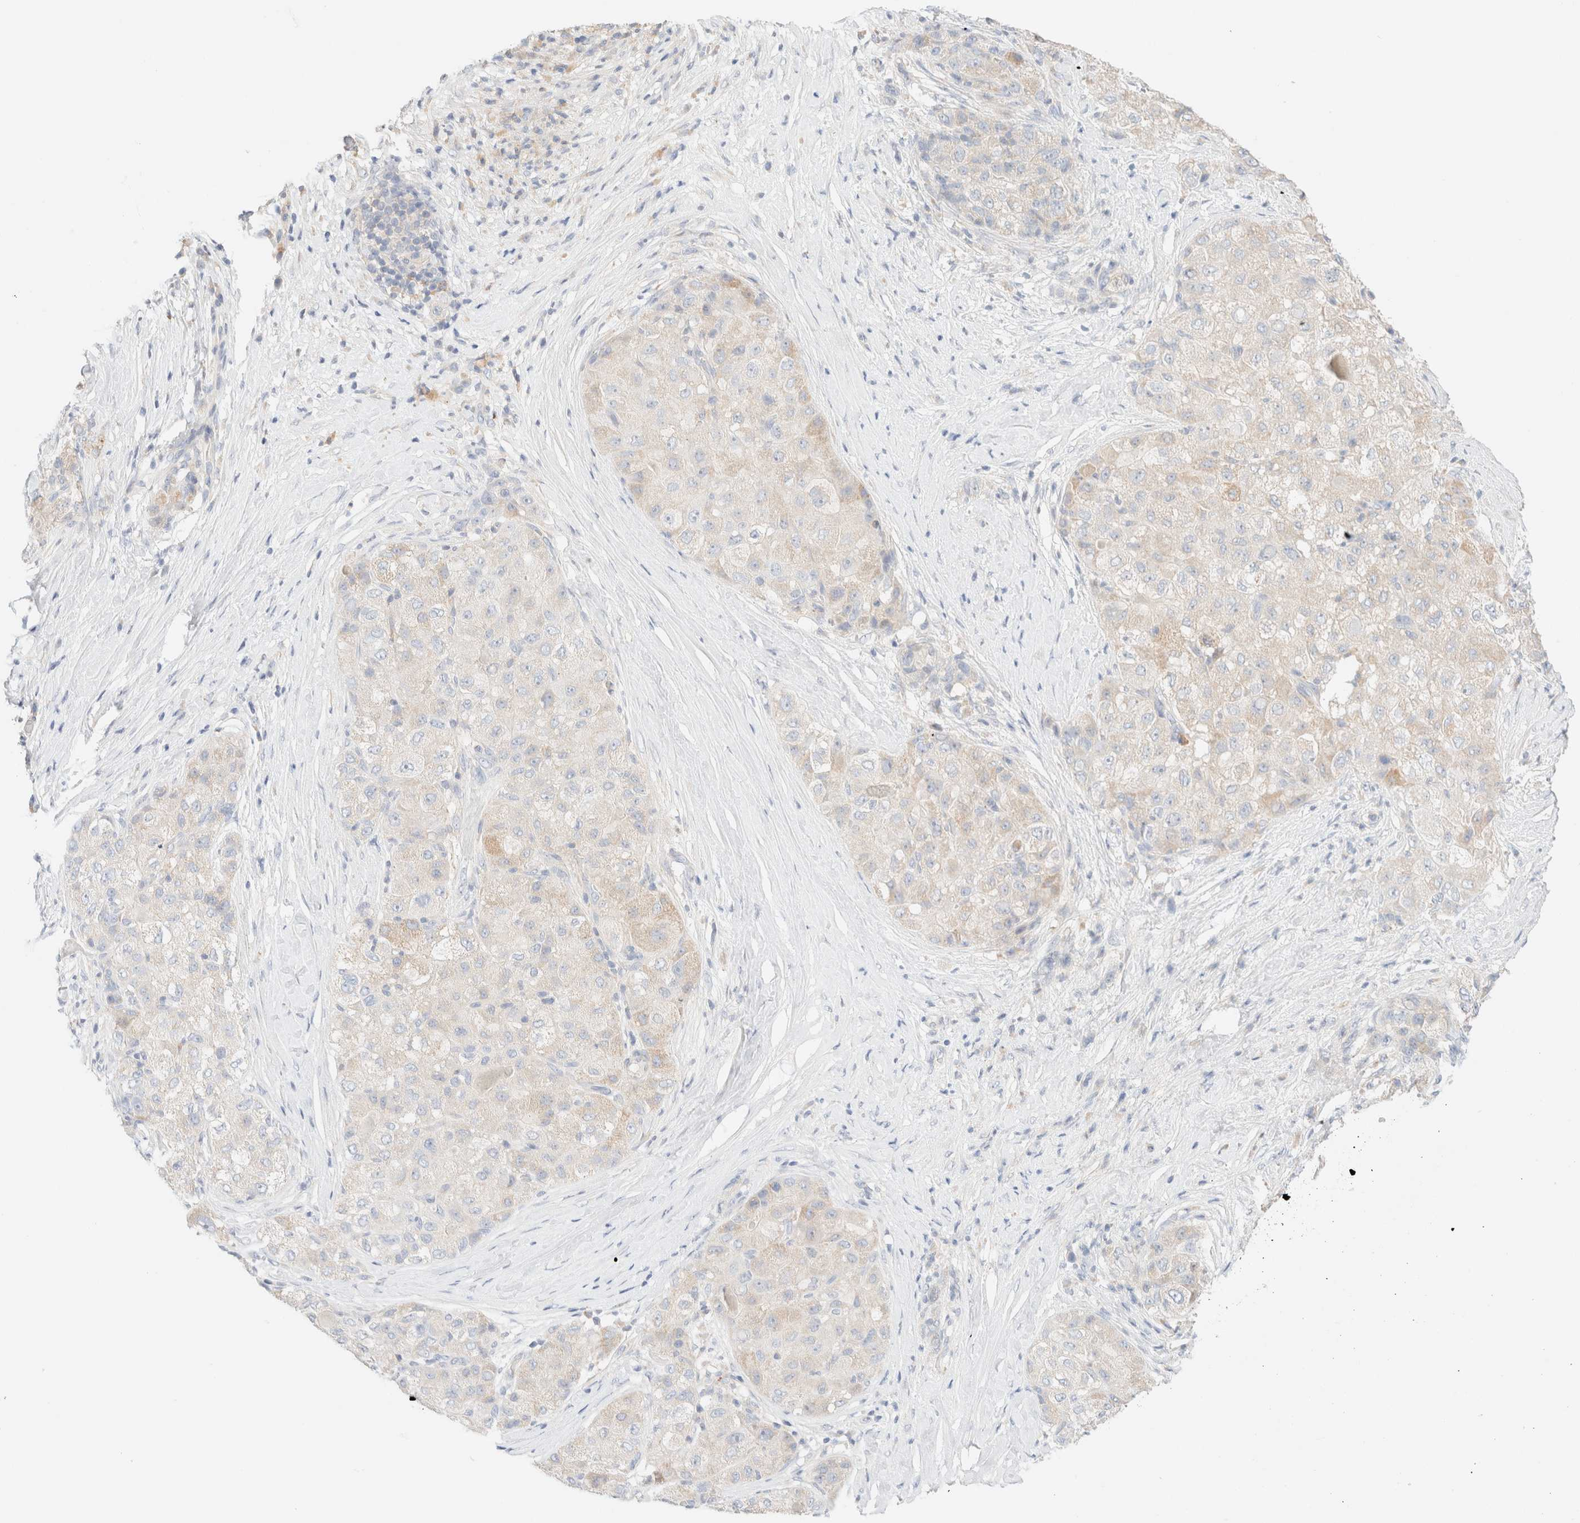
{"staining": {"intensity": "weak", "quantity": "25%-75%", "location": "cytoplasmic/membranous"}, "tissue": "liver cancer", "cell_type": "Tumor cells", "image_type": "cancer", "snomed": [{"axis": "morphology", "description": "Carcinoma, Hepatocellular, NOS"}, {"axis": "topography", "description": "Liver"}], "caption": "Protein analysis of liver hepatocellular carcinoma tissue reveals weak cytoplasmic/membranous positivity in about 25%-75% of tumor cells. (brown staining indicates protein expression, while blue staining denotes nuclei).", "gene": "SARM1", "patient": {"sex": "male", "age": 80}}